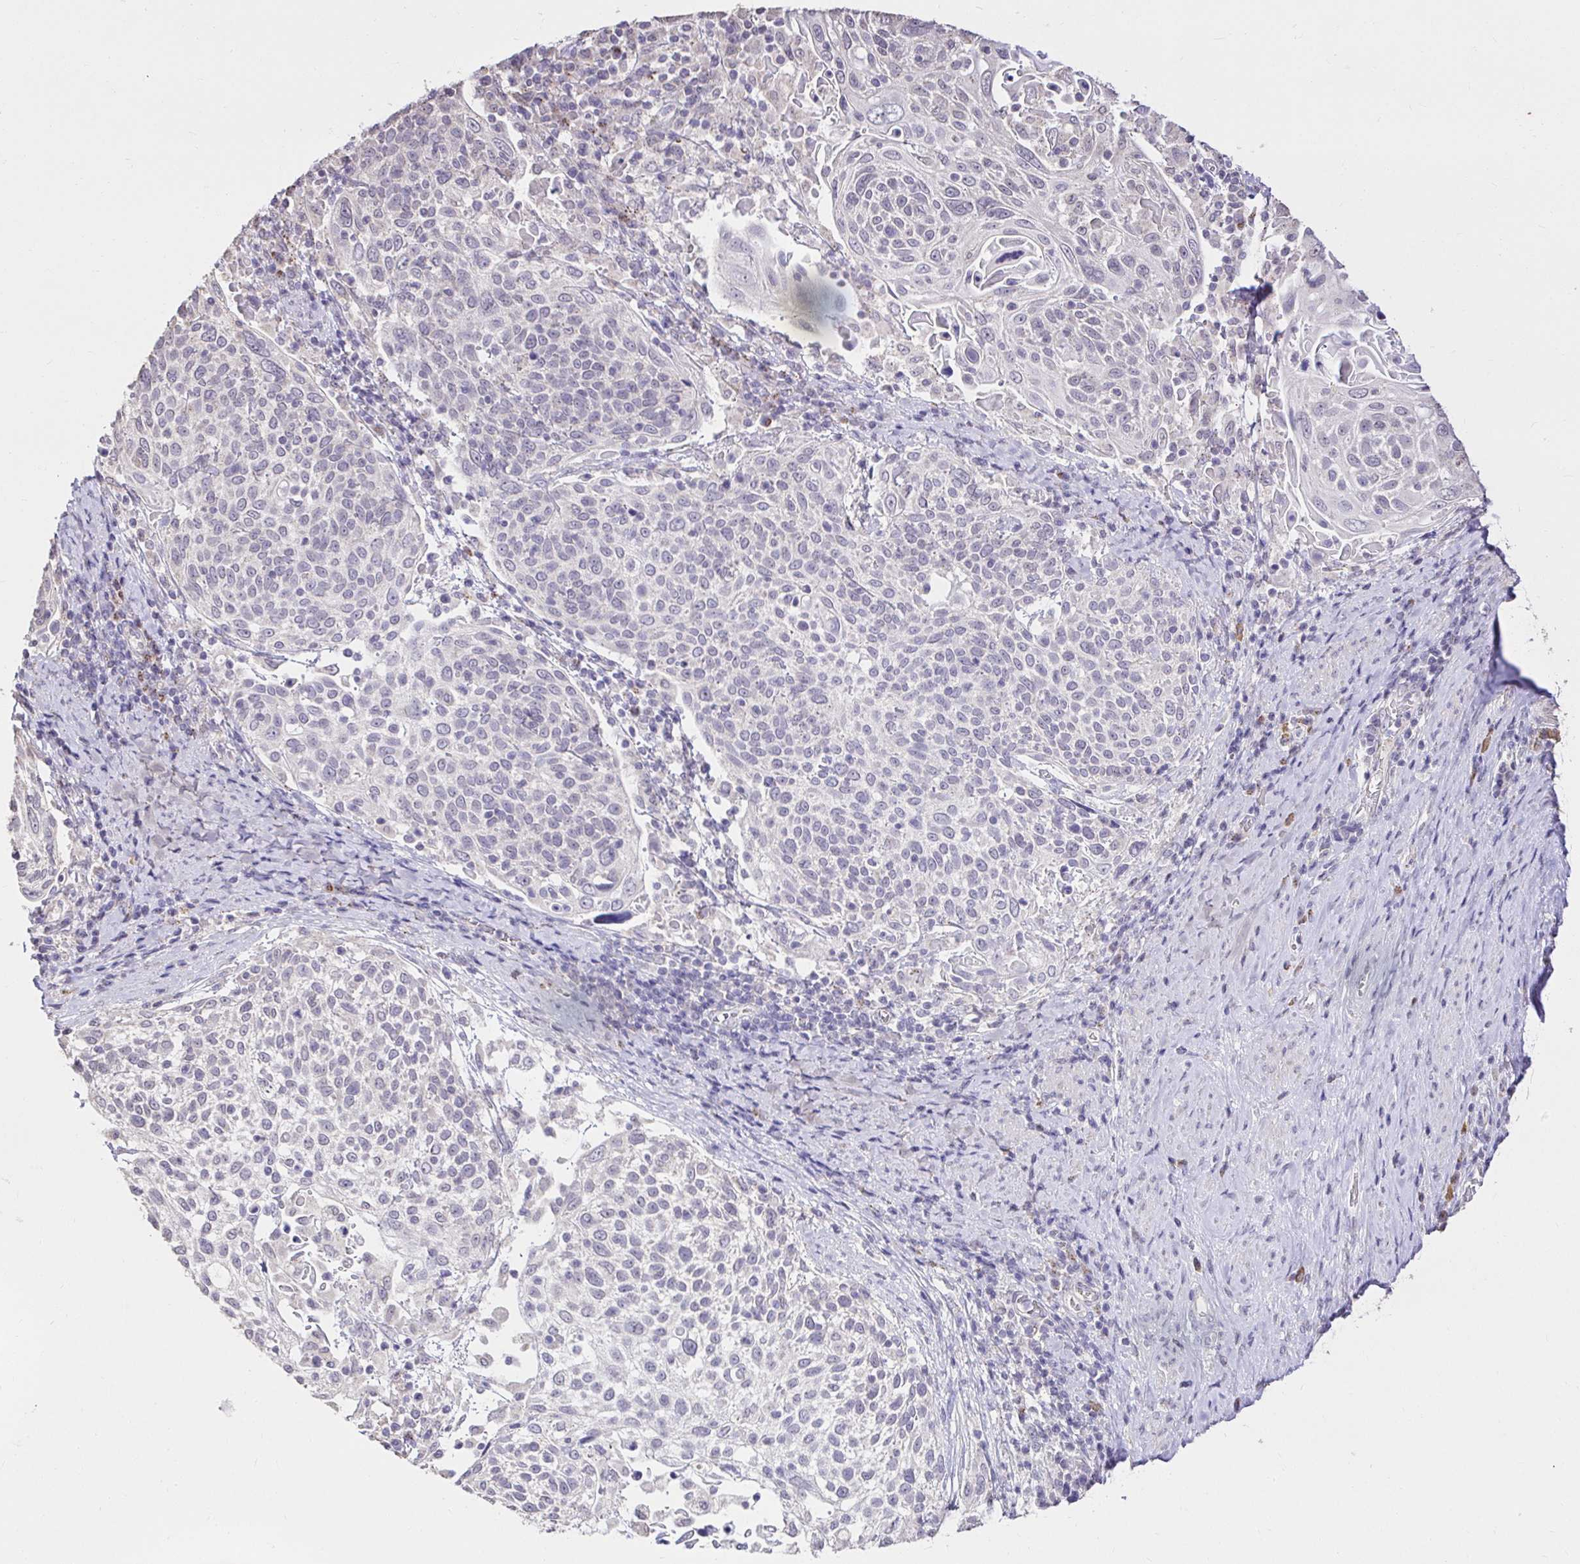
{"staining": {"intensity": "negative", "quantity": "none", "location": "none"}, "tissue": "cervical cancer", "cell_type": "Tumor cells", "image_type": "cancer", "snomed": [{"axis": "morphology", "description": "Squamous cell carcinoma, NOS"}, {"axis": "topography", "description": "Cervix"}], "caption": "Immunohistochemistry histopathology image of neoplastic tissue: cervical cancer (squamous cell carcinoma) stained with DAB (3,3'-diaminobenzidine) displays no significant protein positivity in tumor cells. The staining is performed using DAB (3,3'-diaminobenzidine) brown chromogen with nuclei counter-stained in using hematoxylin.", "gene": "KIAA1210", "patient": {"sex": "female", "age": 61}}